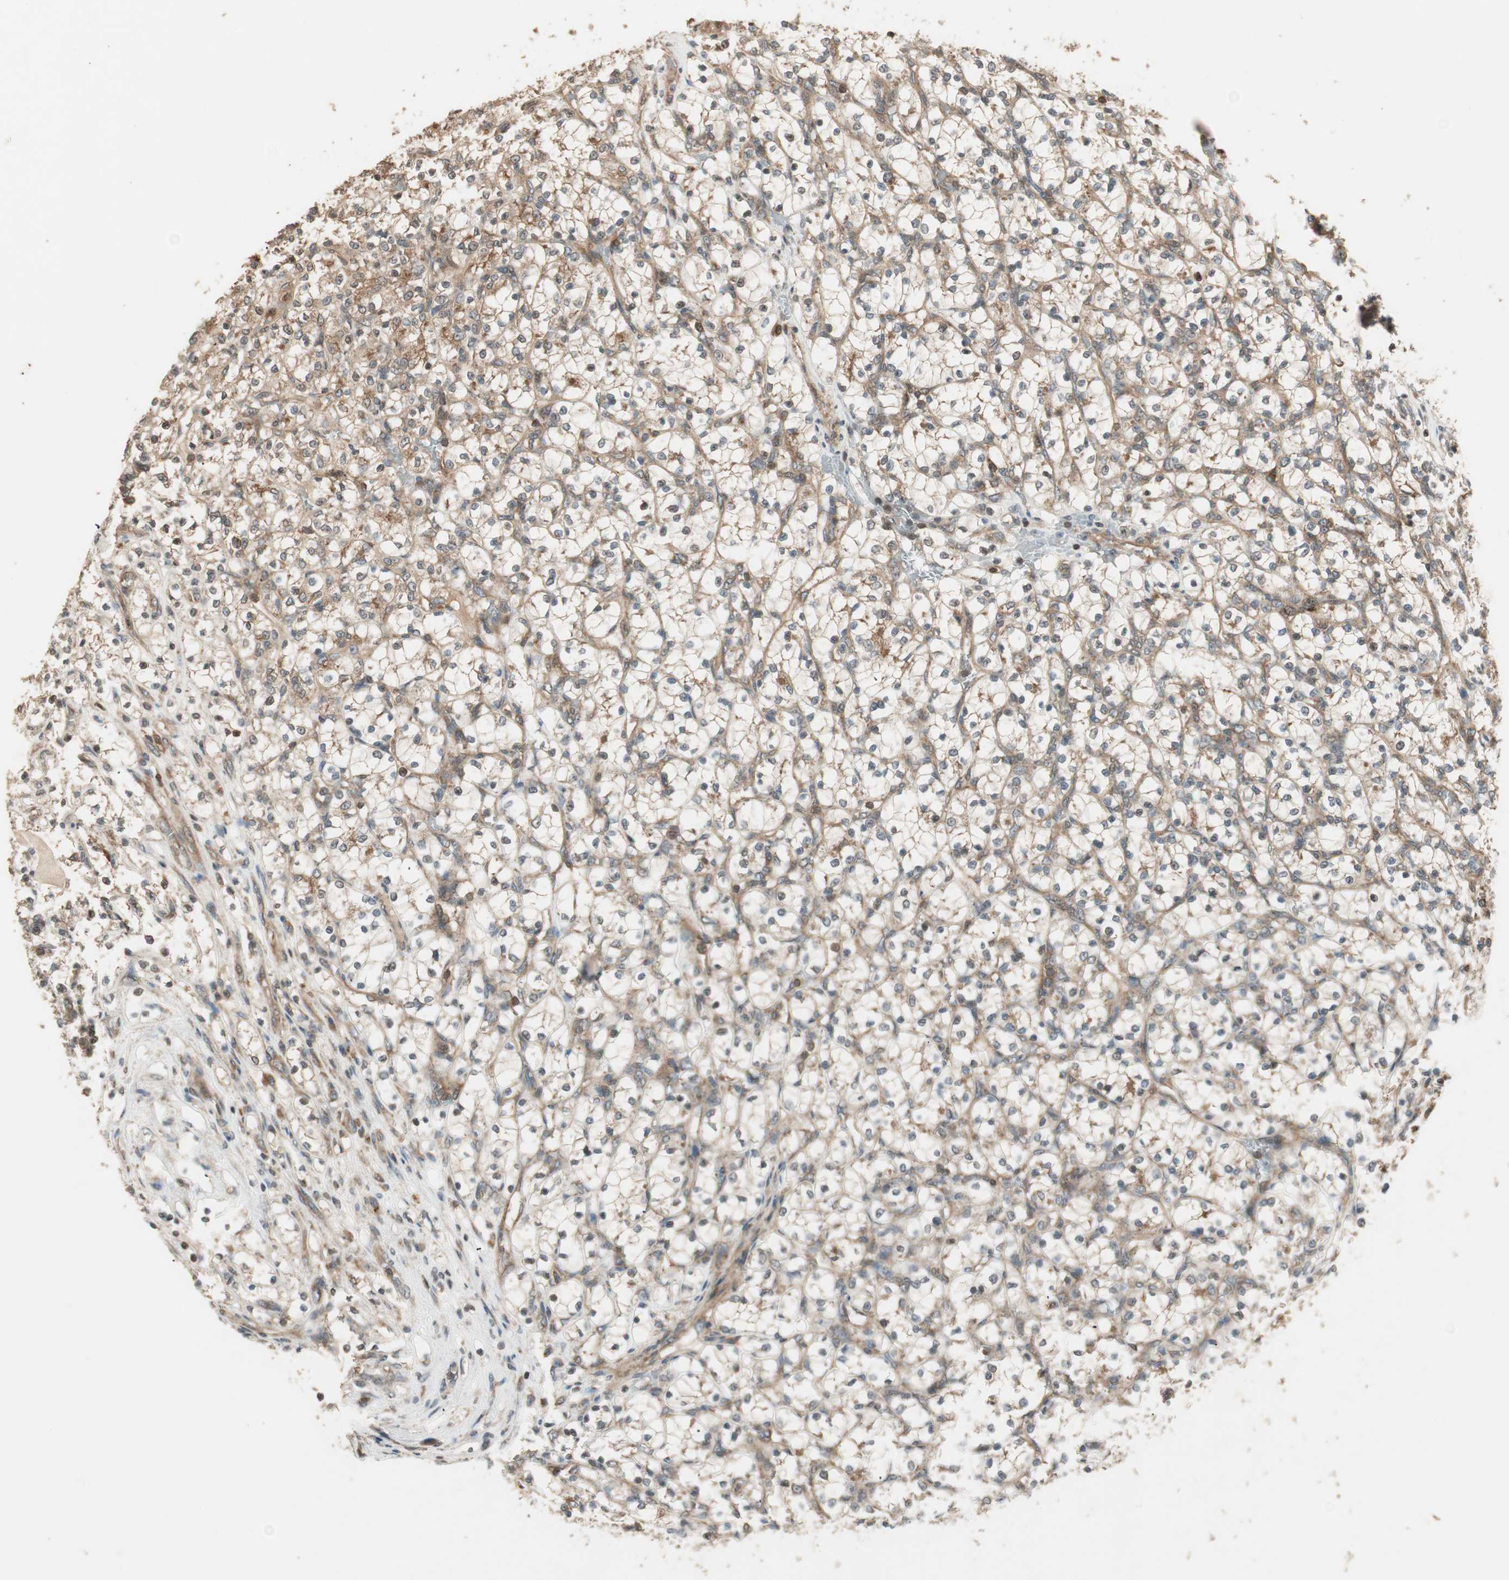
{"staining": {"intensity": "moderate", "quantity": "25%-75%", "location": "cytoplasmic/membranous,nuclear"}, "tissue": "renal cancer", "cell_type": "Tumor cells", "image_type": "cancer", "snomed": [{"axis": "morphology", "description": "Adenocarcinoma, NOS"}, {"axis": "topography", "description": "Kidney"}], "caption": "Renal adenocarcinoma tissue exhibits moderate cytoplasmic/membranous and nuclear expression in about 25%-75% of tumor cells", "gene": "CNOT4", "patient": {"sex": "female", "age": 69}}